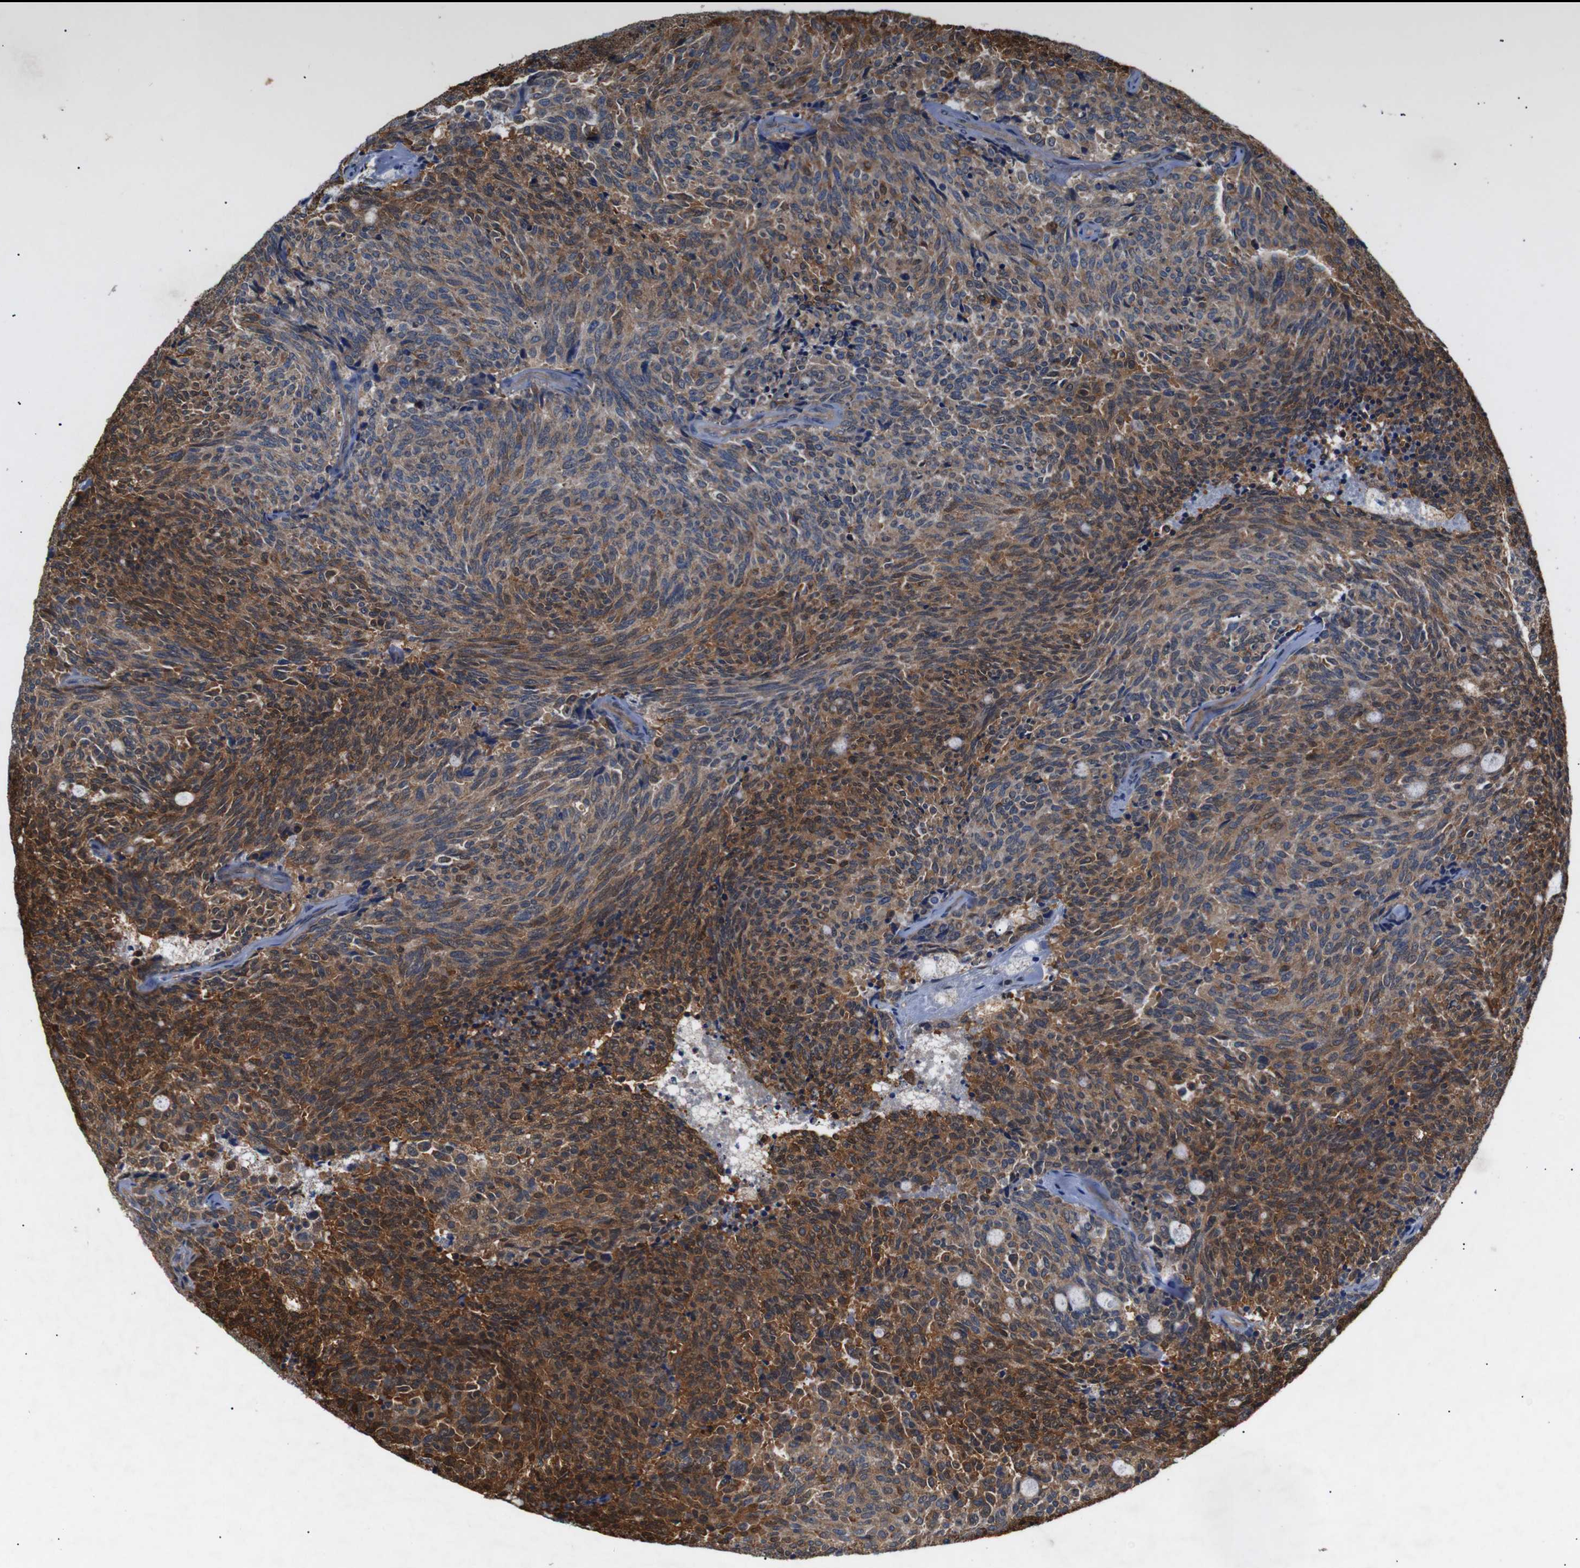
{"staining": {"intensity": "strong", "quantity": "25%-75%", "location": "cytoplasmic/membranous"}, "tissue": "carcinoid", "cell_type": "Tumor cells", "image_type": "cancer", "snomed": [{"axis": "morphology", "description": "Carcinoid, malignant, NOS"}, {"axis": "topography", "description": "Pancreas"}], "caption": "Malignant carcinoid stained for a protein (brown) displays strong cytoplasmic/membranous positive staining in about 25%-75% of tumor cells.", "gene": "DDR1", "patient": {"sex": "female", "age": 54}}